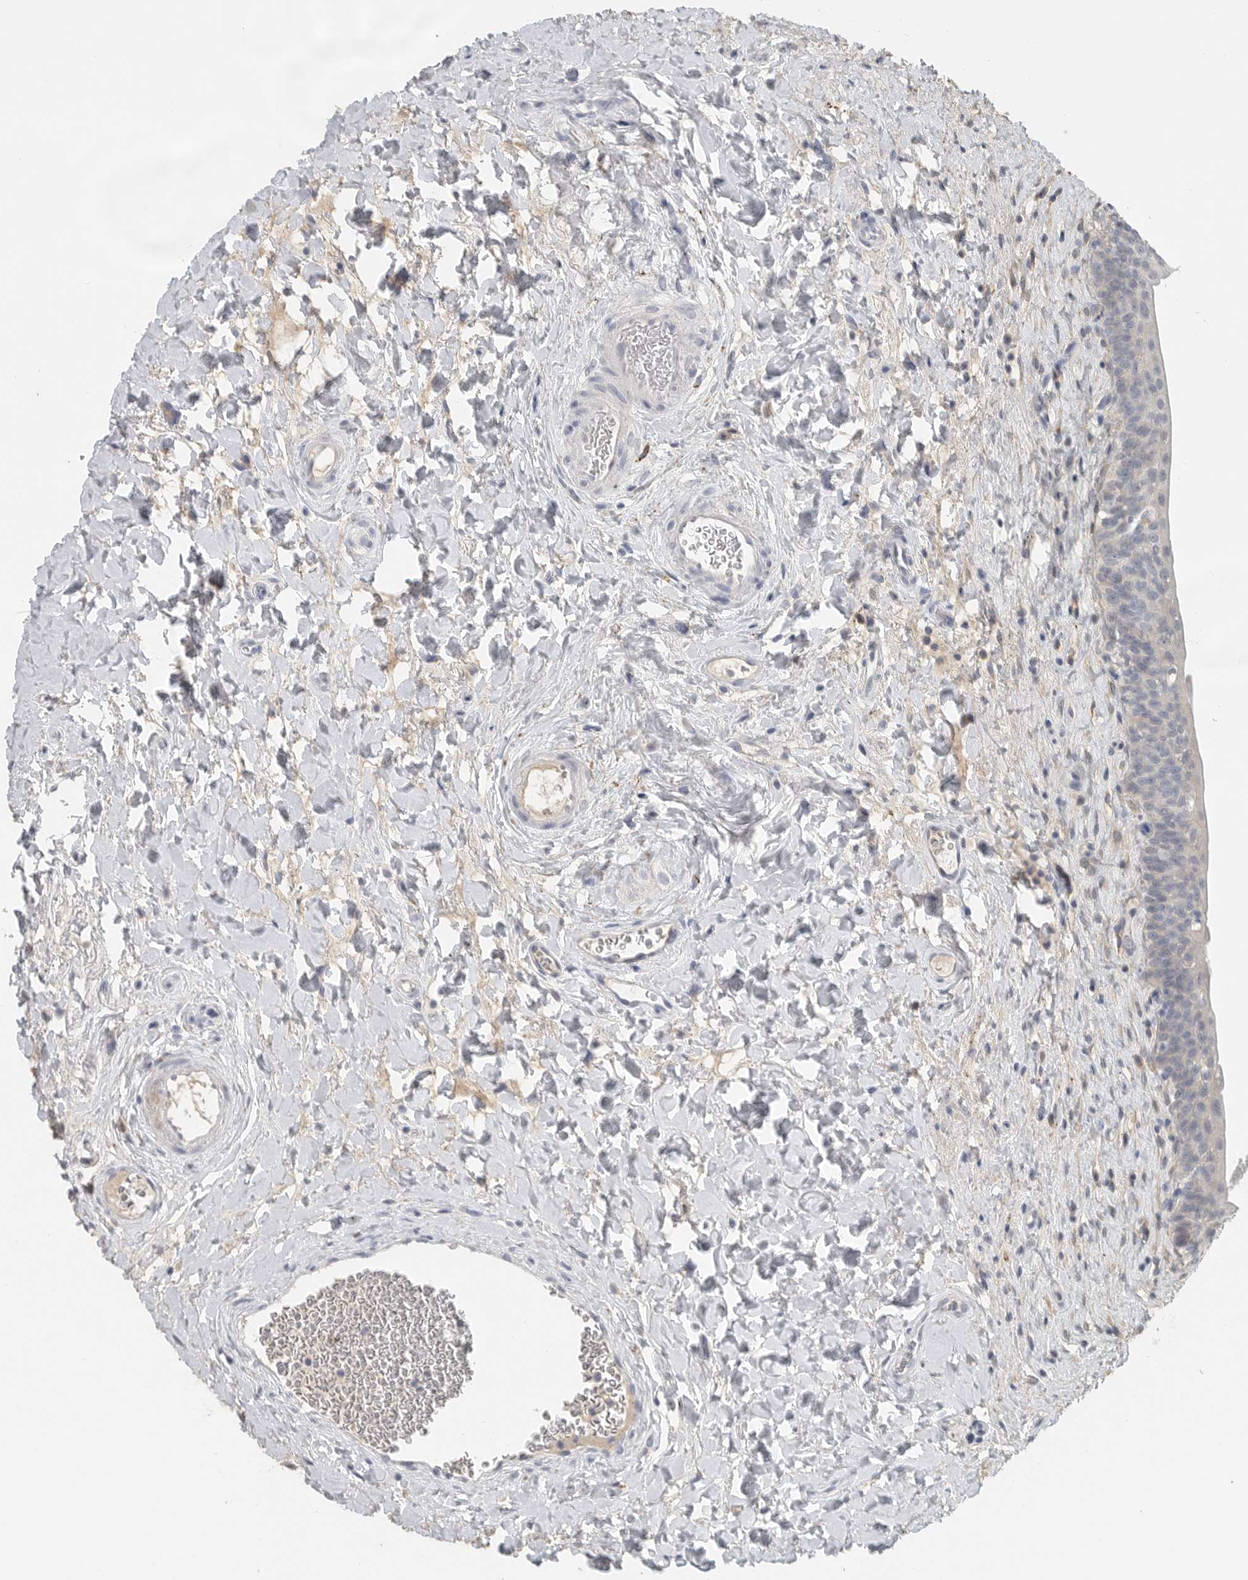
{"staining": {"intensity": "negative", "quantity": "none", "location": "none"}, "tissue": "urinary bladder", "cell_type": "Urothelial cells", "image_type": "normal", "snomed": [{"axis": "morphology", "description": "Normal tissue, NOS"}, {"axis": "topography", "description": "Urinary bladder"}], "caption": "Immunohistochemistry of normal human urinary bladder demonstrates no staining in urothelial cells.", "gene": "PAM", "patient": {"sex": "male", "age": 83}}